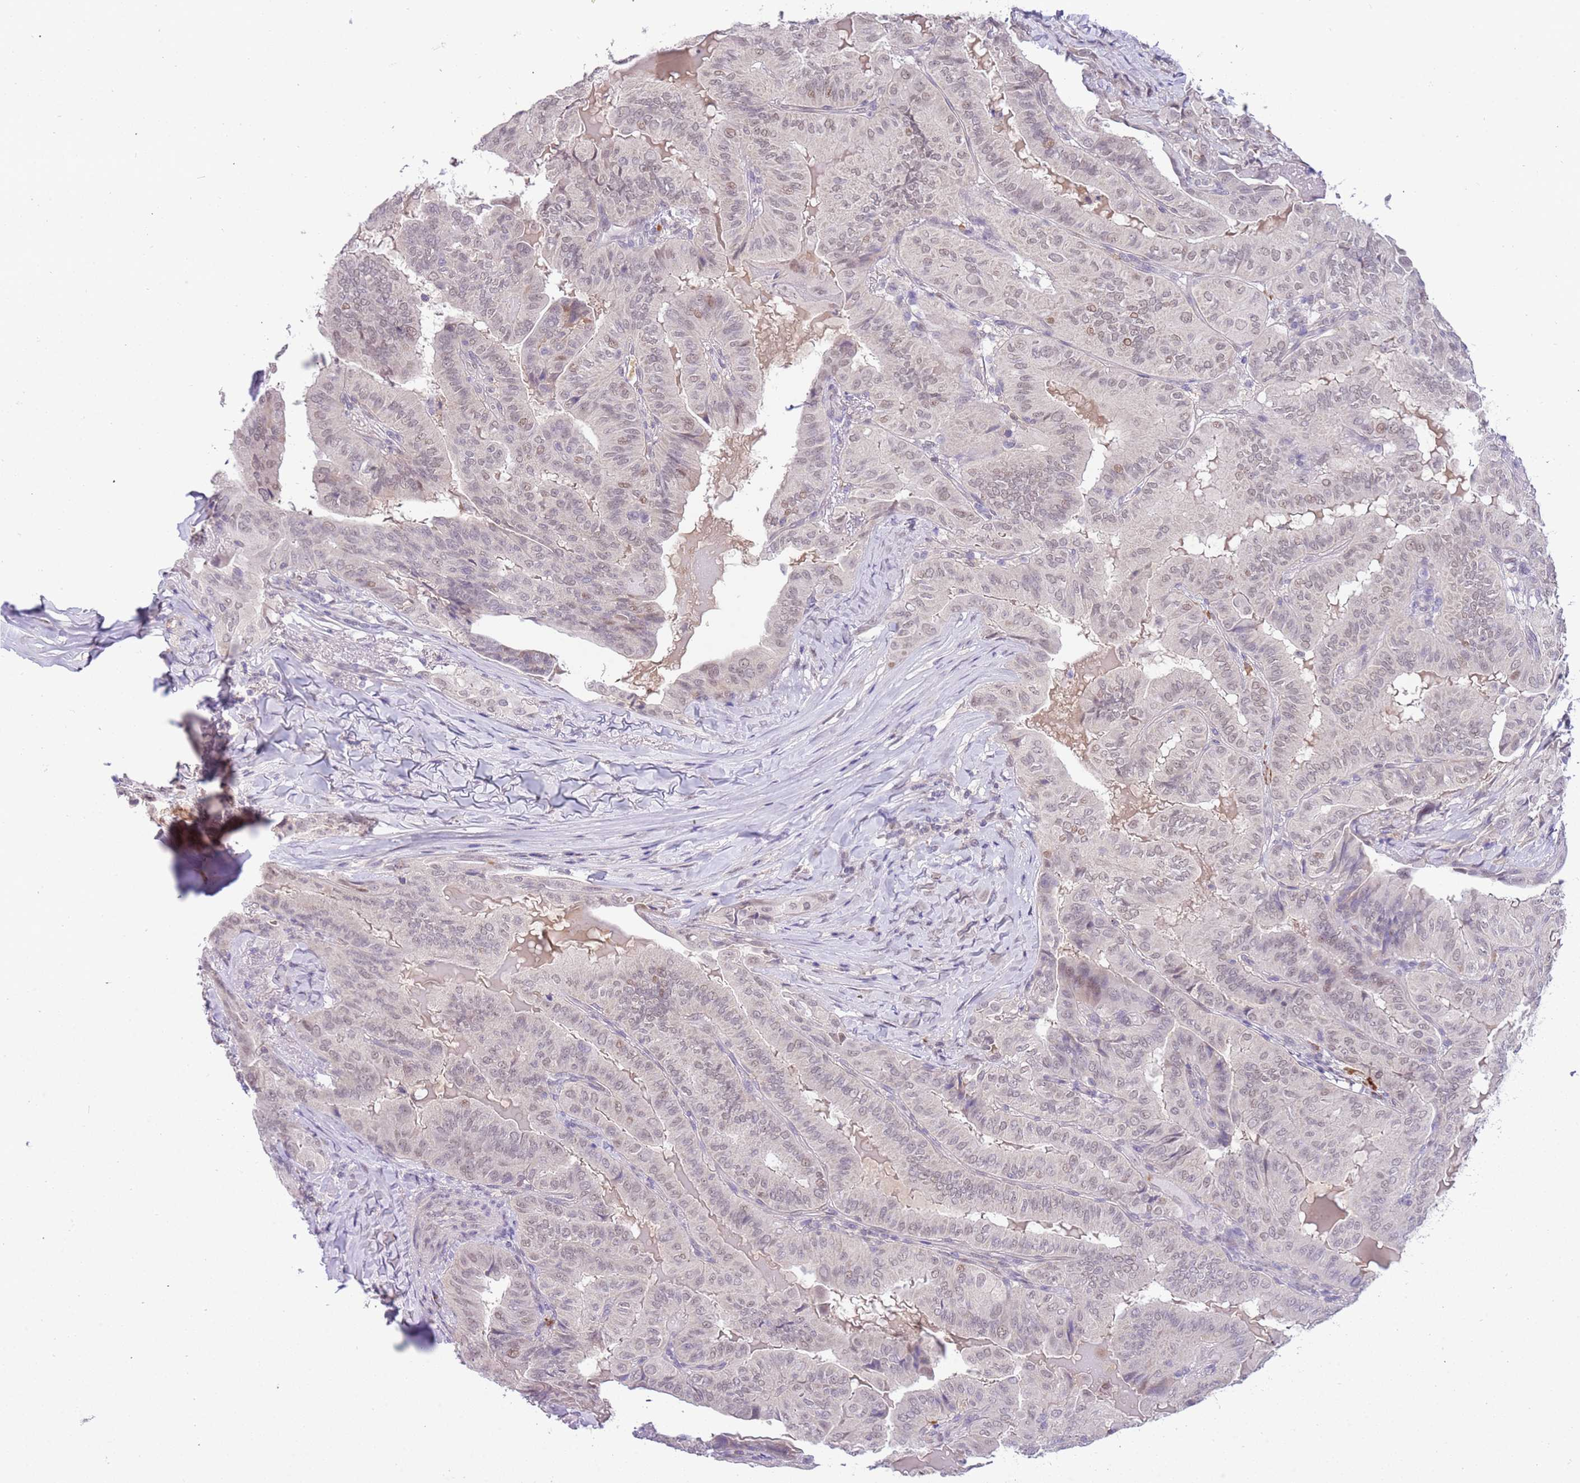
{"staining": {"intensity": "weak", "quantity": "<25%", "location": "nuclear"}, "tissue": "thyroid cancer", "cell_type": "Tumor cells", "image_type": "cancer", "snomed": [{"axis": "morphology", "description": "Papillary adenocarcinoma, NOS"}, {"axis": "topography", "description": "Thyroid gland"}], "caption": "This is an immunohistochemistry histopathology image of papillary adenocarcinoma (thyroid). There is no staining in tumor cells.", "gene": "MAGEF1", "patient": {"sex": "female", "age": 68}}